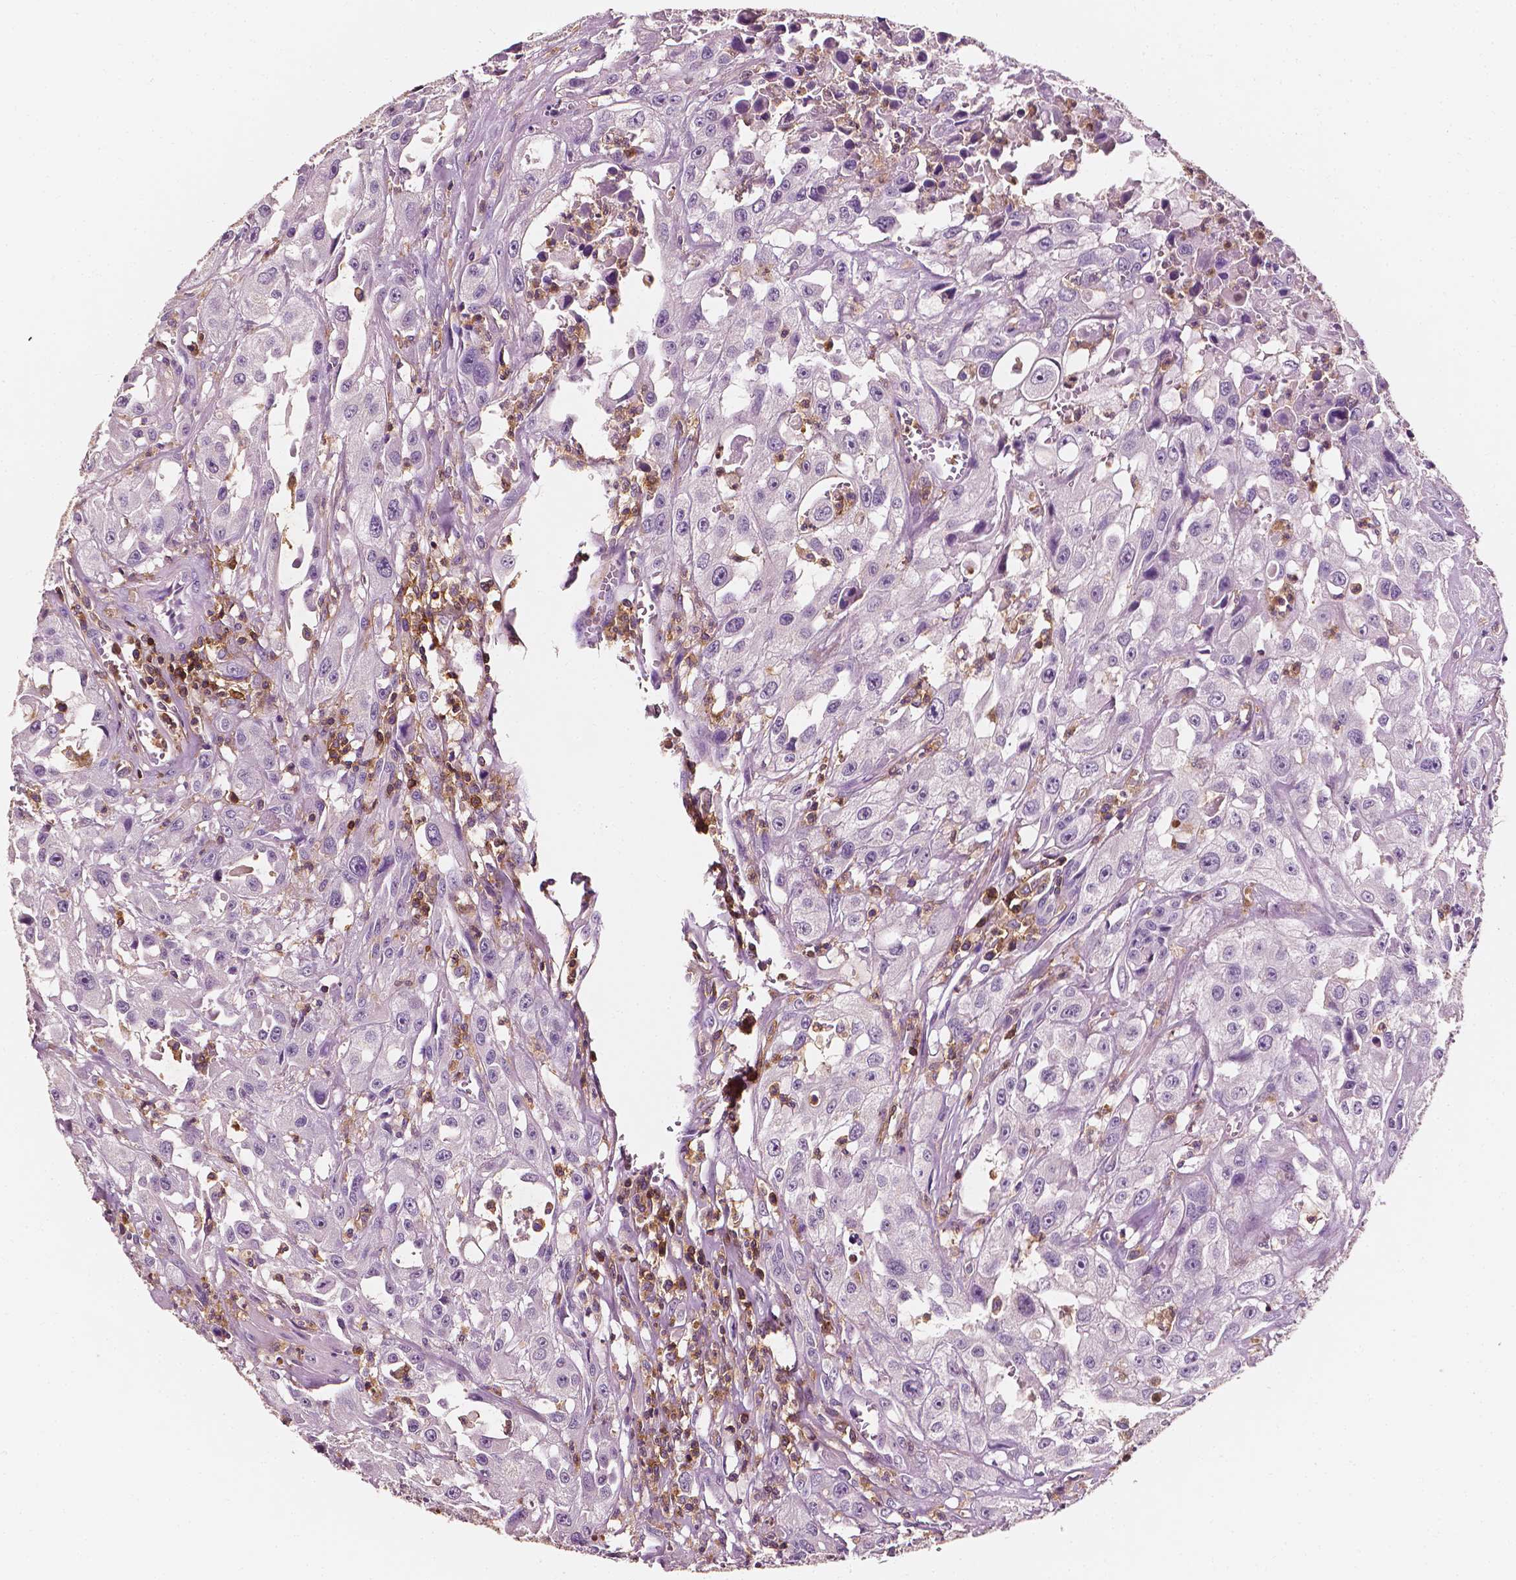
{"staining": {"intensity": "negative", "quantity": "none", "location": "none"}, "tissue": "urothelial cancer", "cell_type": "Tumor cells", "image_type": "cancer", "snomed": [{"axis": "morphology", "description": "Urothelial carcinoma, High grade"}, {"axis": "topography", "description": "Urinary bladder"}], "caption": "Tumor cells are negative for protein expression in human high-grade urothelial carcinoma.", "gene": "PTPRC", "patient": {"sex": "male", "age": 79}}